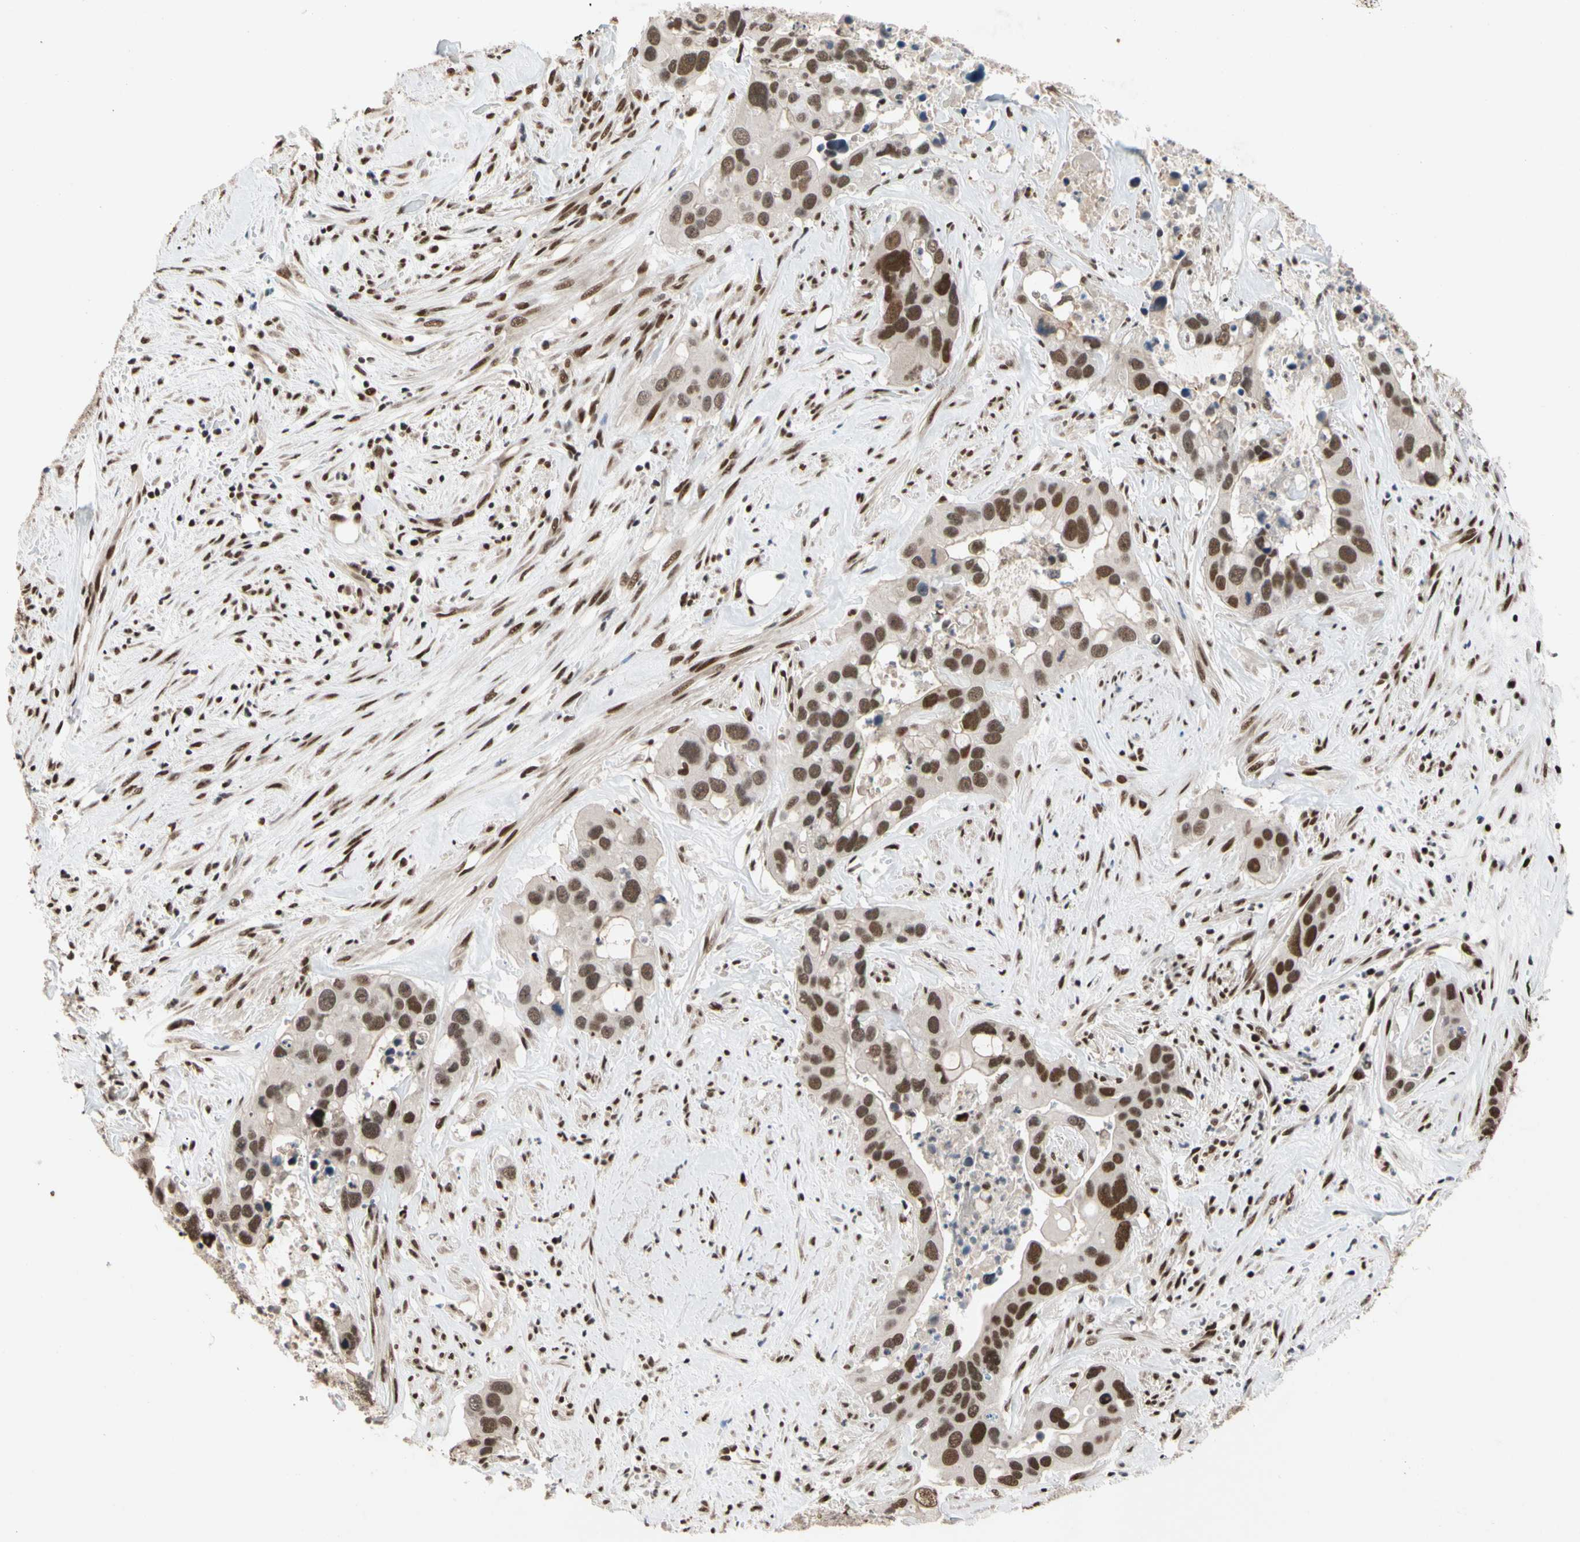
{"staining": {"intensity": "strong", "quantity": ">75%", "location": "nuclear"}, "tissue": "liver cancer", "cell_type": "Tumor cells", "image_type": "cancer", "snomed": [{"axis": "morphology", "description": "Cholangiocarcinoma"}, {"axis": "topography", "description": "Liver"}], "caption": "Protein staining of liver cancer (cholangiocarcinoma) tissue demonstrates strong nuclear staining in about >75% of tumor cells.", "gene": "FAM98B", "patient": {"sex": "female", "age": 65}}